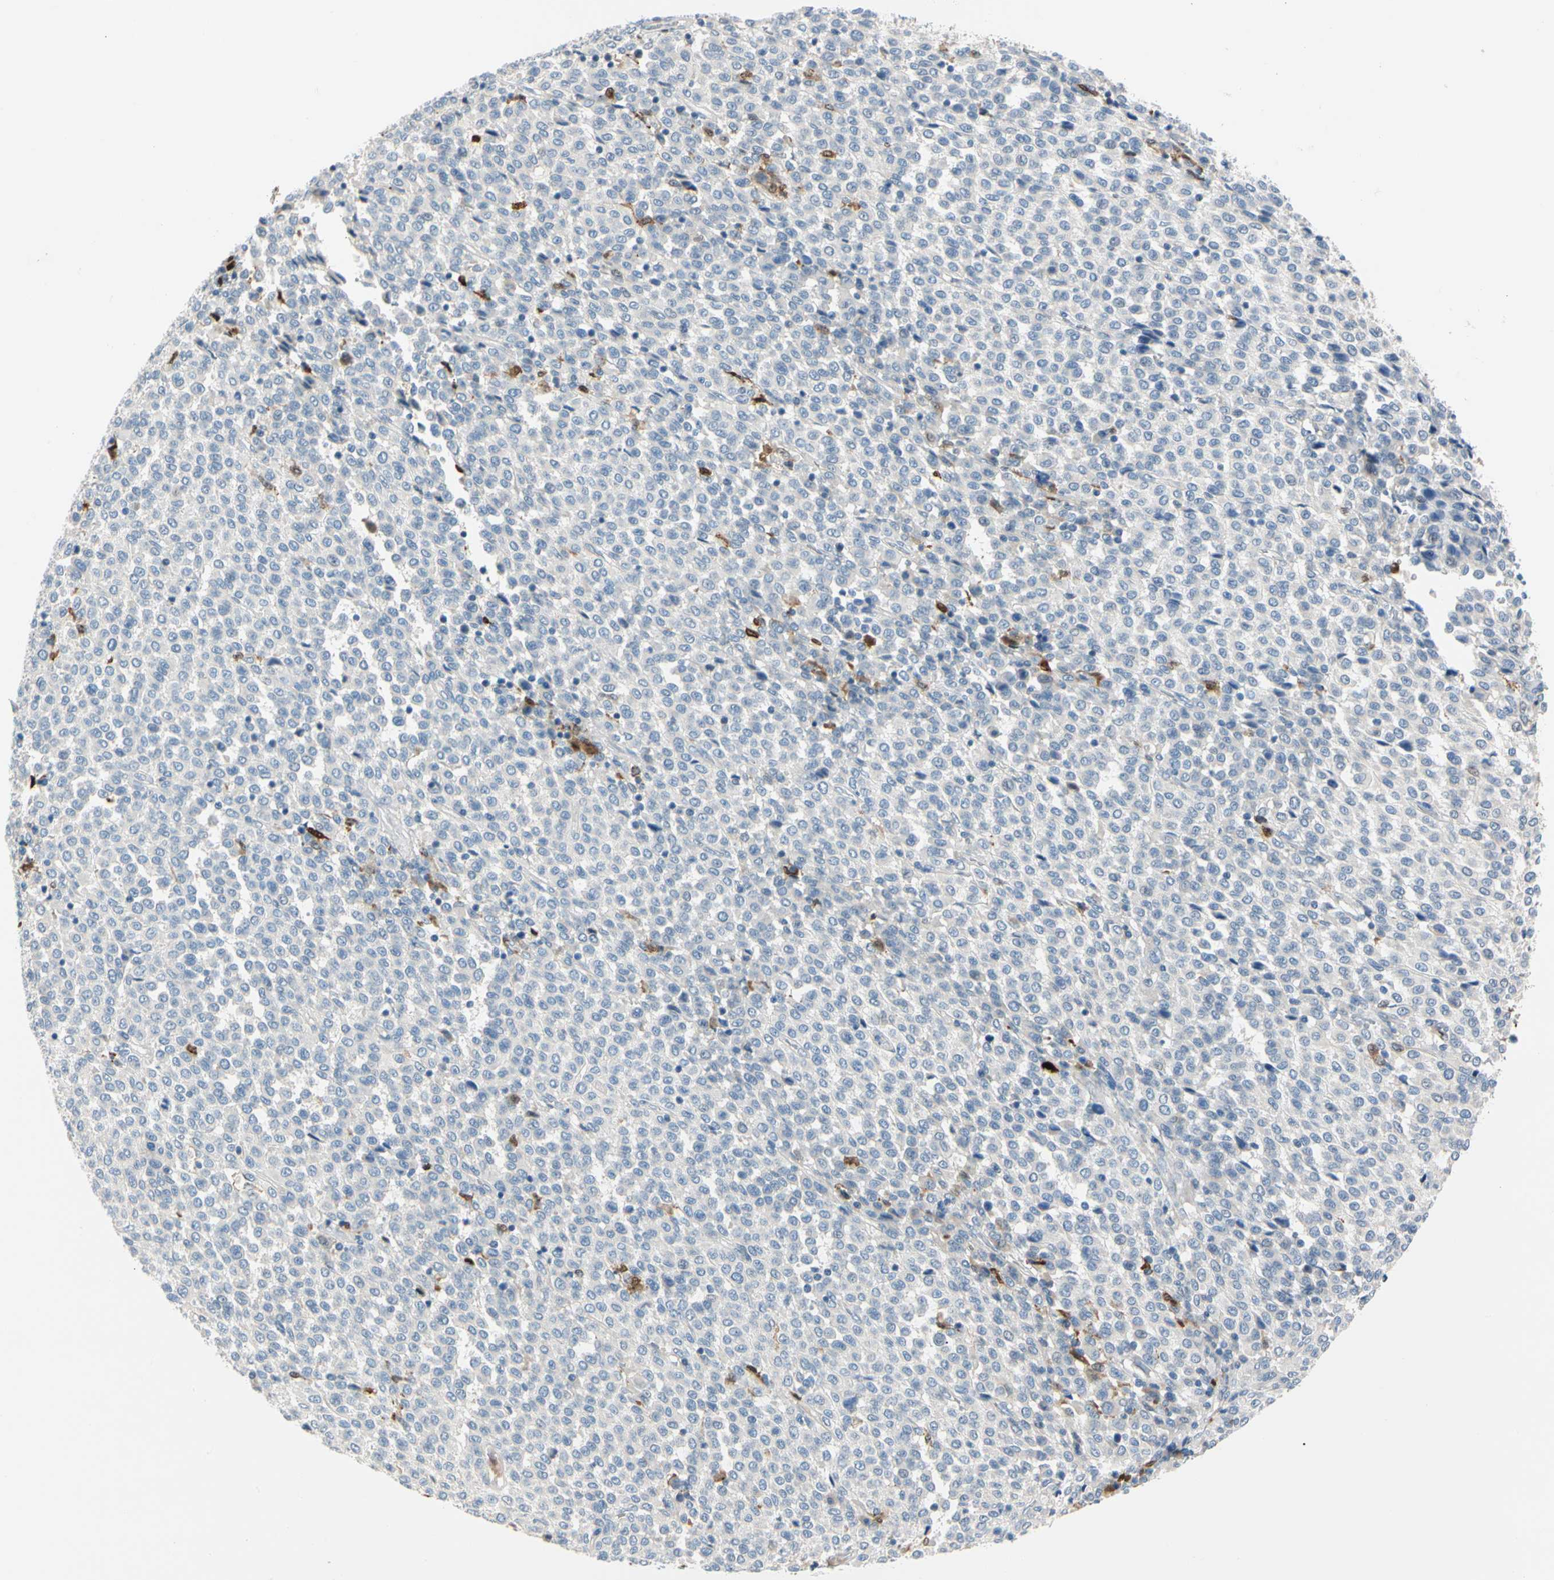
{"staining": {"intensity": "negative", "quantity": "none", "location": "none"}, "tissue": "melanoma", "cell_type": "Tumor cells", "image_type": "cancer", "snomed": [{"axis": "morphology", "description": "Malignant melanoma, Metastatic site"}, {"axis": "topography", "description": "Pancreas"}], "caption": "This histopathology image is of melanoma stained with immunohistochemistry (IHC) to label a protein in brown with the nuclei are counter-stained blue. There is no positivity in tumor cells. (DAB immunohistochemistry visualized using brightfield microscopy, high magnification).", "gene": "TRAF5", "patient": {"sex": "female", "age": 30}}